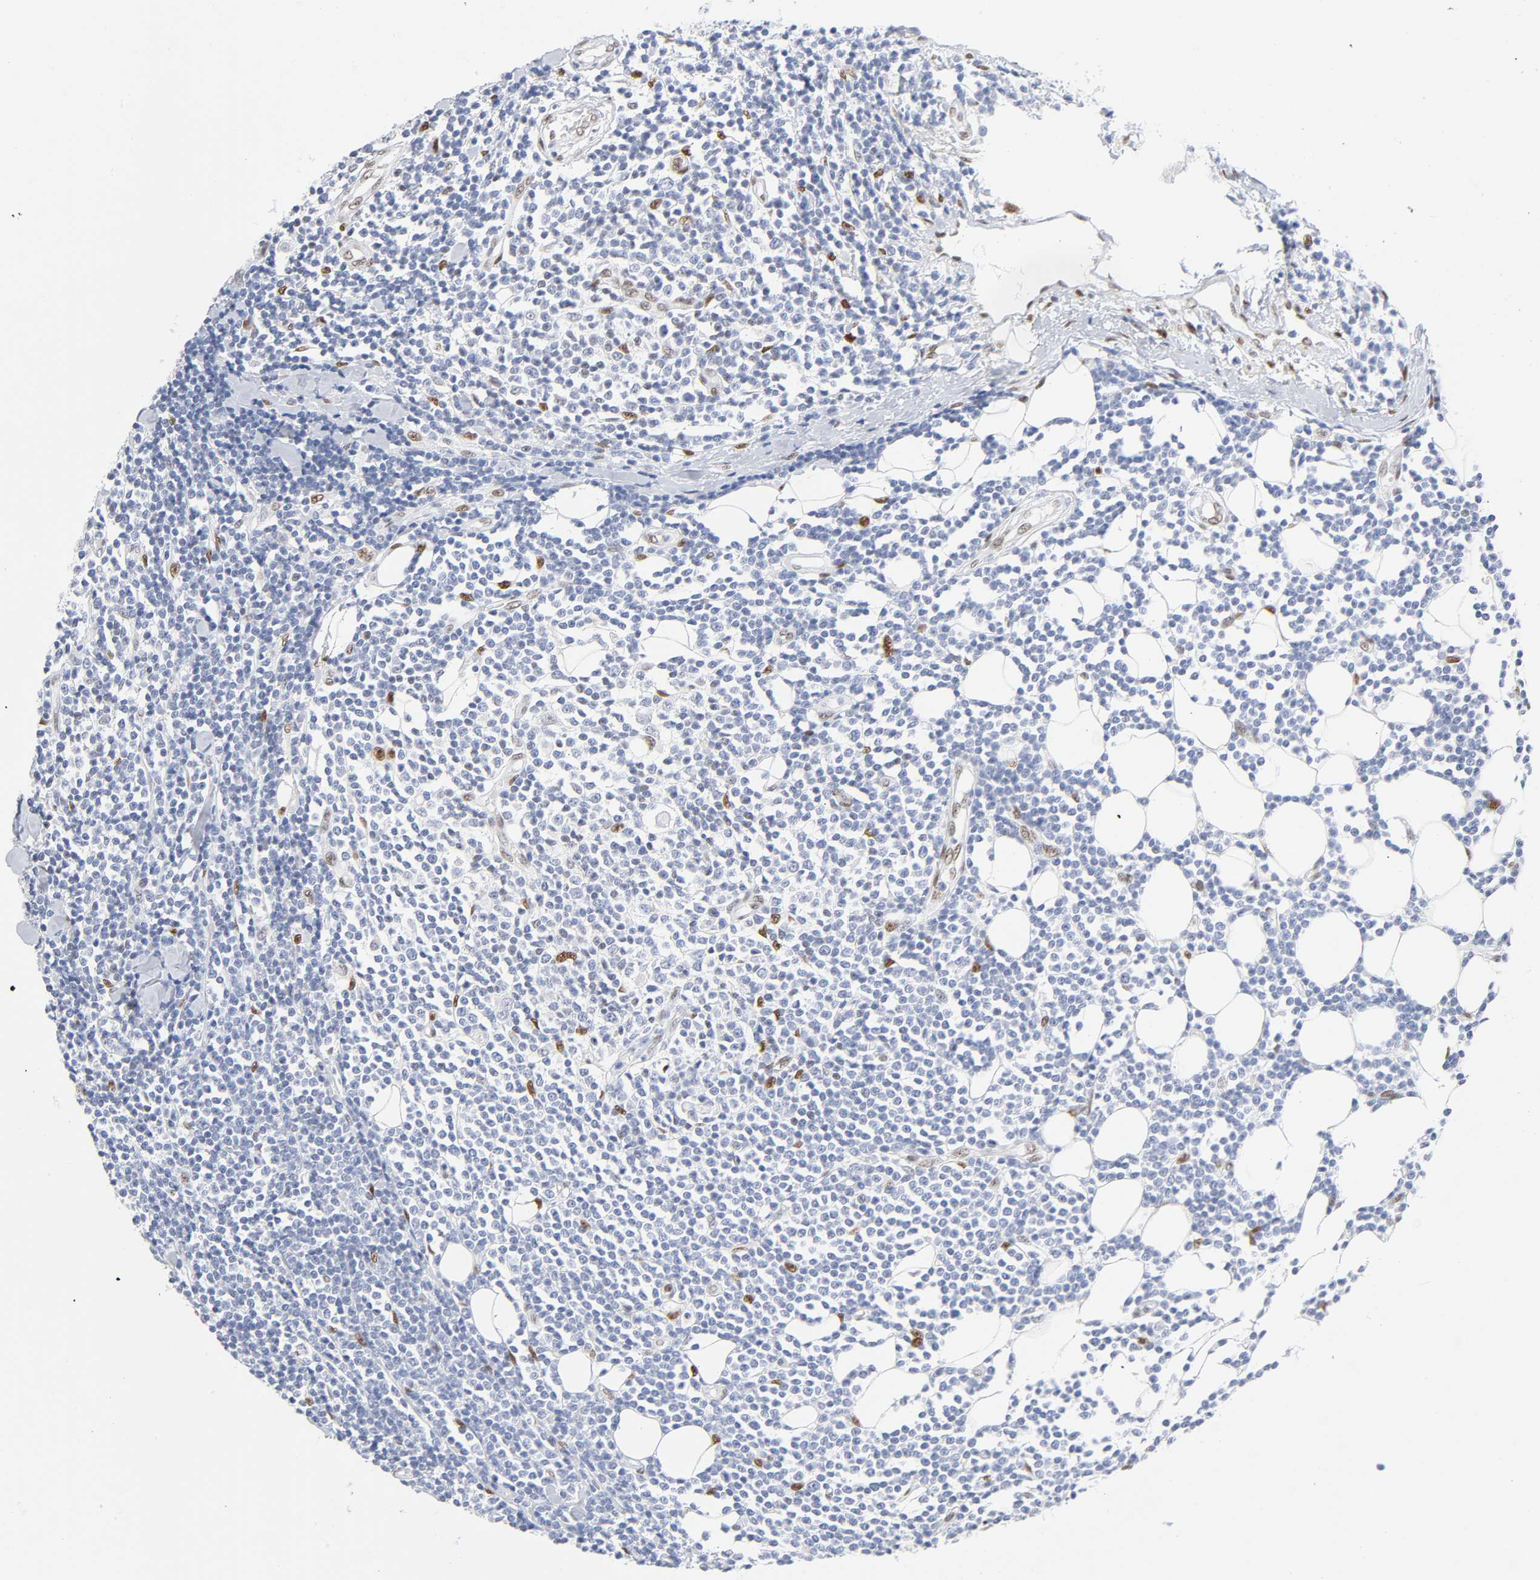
{"staining": {"intensity": "moderate", "quantity": "<25%", "location": "nuclear"}, "tissue": "lymphoma", "cell_type": "Tumor cells", "image_type": "cancer", "snomed": [{"axis": "morphology", "description": "Malignant lymphoma, non-Hodgkin's type, Low grade"}, {"axis": "topography", "description": "Soft tissue"}], "caption": "Immunohistochemistry (IHC) staining of low-grade malignant lymphoma, non-Hodgkin's type, which exhibits low levels of moderate nuclear expression in about <25% of tumor cells indicating moderate nuclear protein staining. The staining was performed using DAB (3,3'-diaminobenzidine) (brown) for protein detection and nuclei were counterstained in hematoxylin (blue).", "gene": "NFIC", "patient": {"sex": "male", "age": 92}}